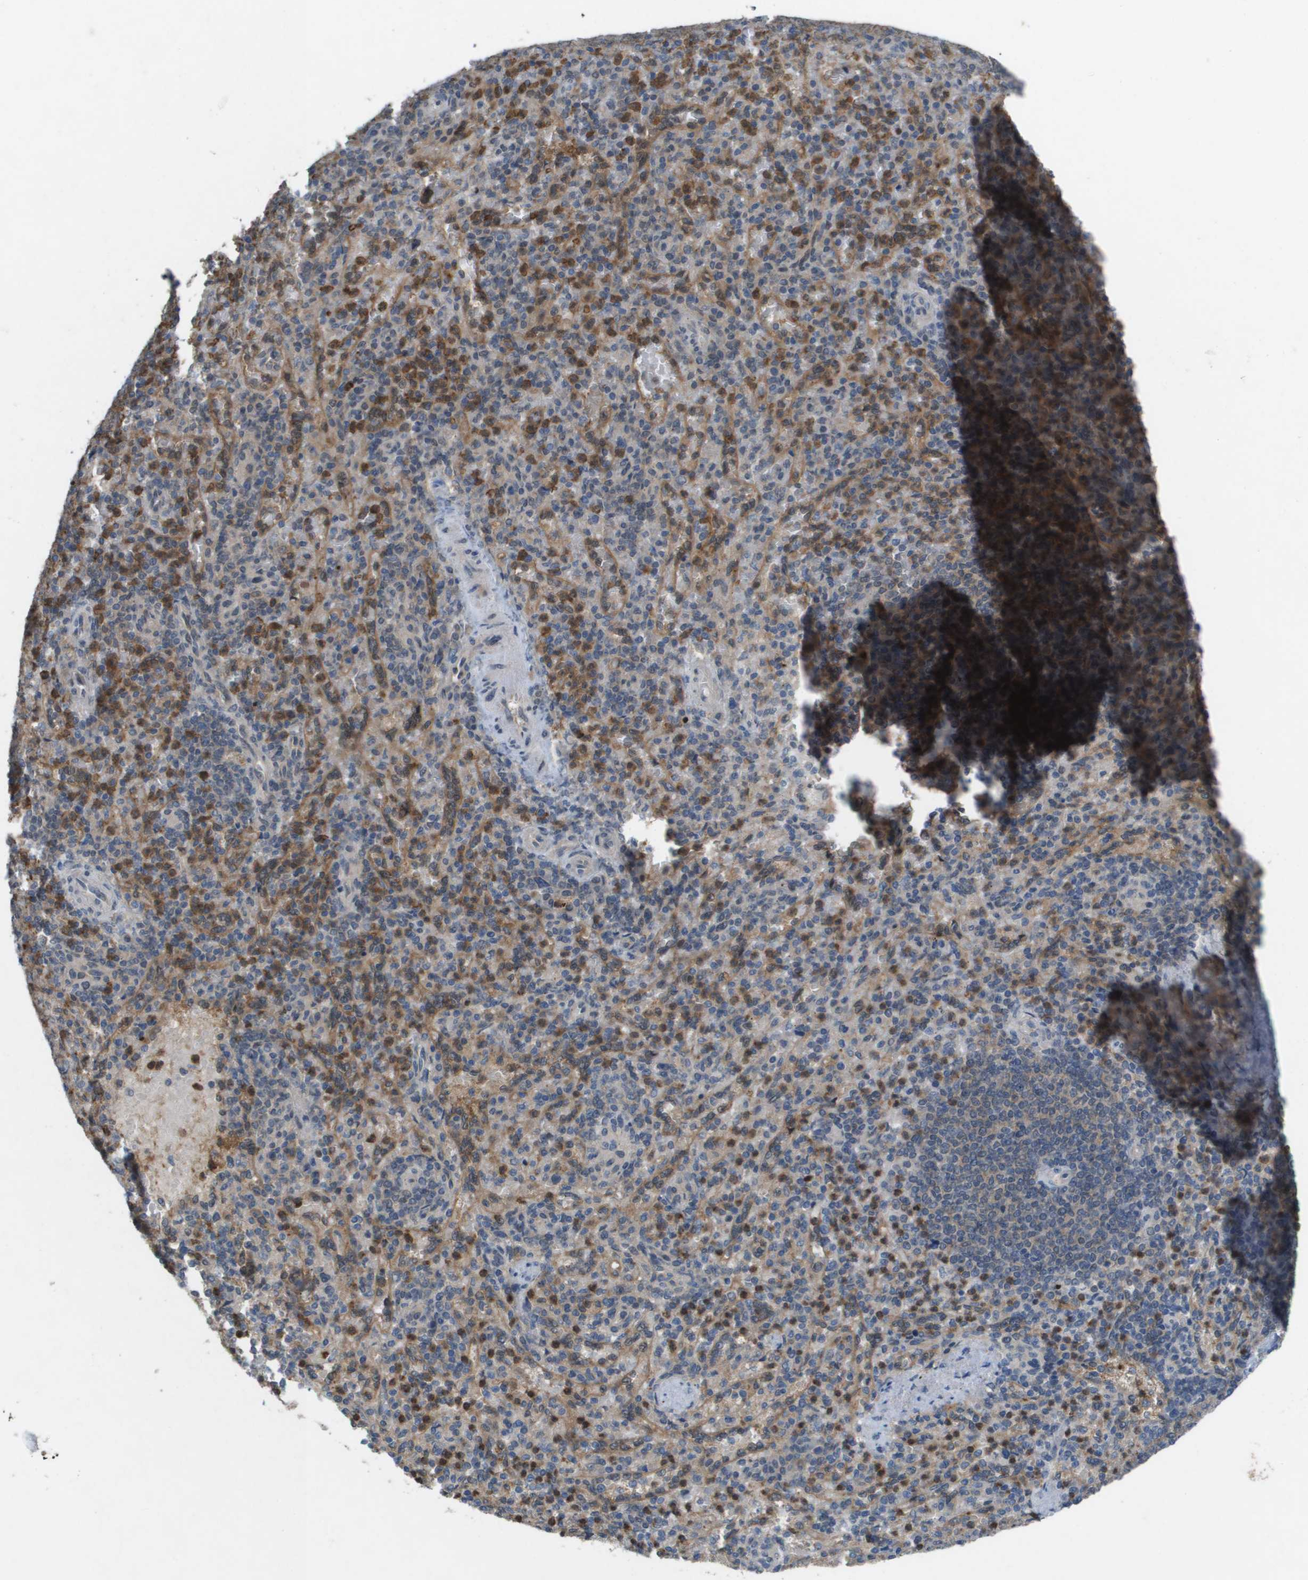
{"staining": {"intensity": "moderate", "quantity": ">75%", "location": "cytoplasmic/membranous"}, "tissue": "spleen", "cell_type": "Cells in red pulp", "image_type": "normal", "snomed": [{"axis": "morphology", "description": "Normal tissue, NOS"}, {"axis": "topography", "description": "Spleen"}], "caption": "IHC (DAB (3,3'-diaminobenzidine)) staining of benign spleen reveals moderate cytoplasmic/membranous protein positivity in about >75% of cells in red pulp. The staining was performed using DAB (3,3'-diaminobenzidine), with brown indicating positive protein expression. Nuclei are stained blue with hematoxylin.", "gene": "PALD1", "patient": {"sex": "female", "age": 74}}